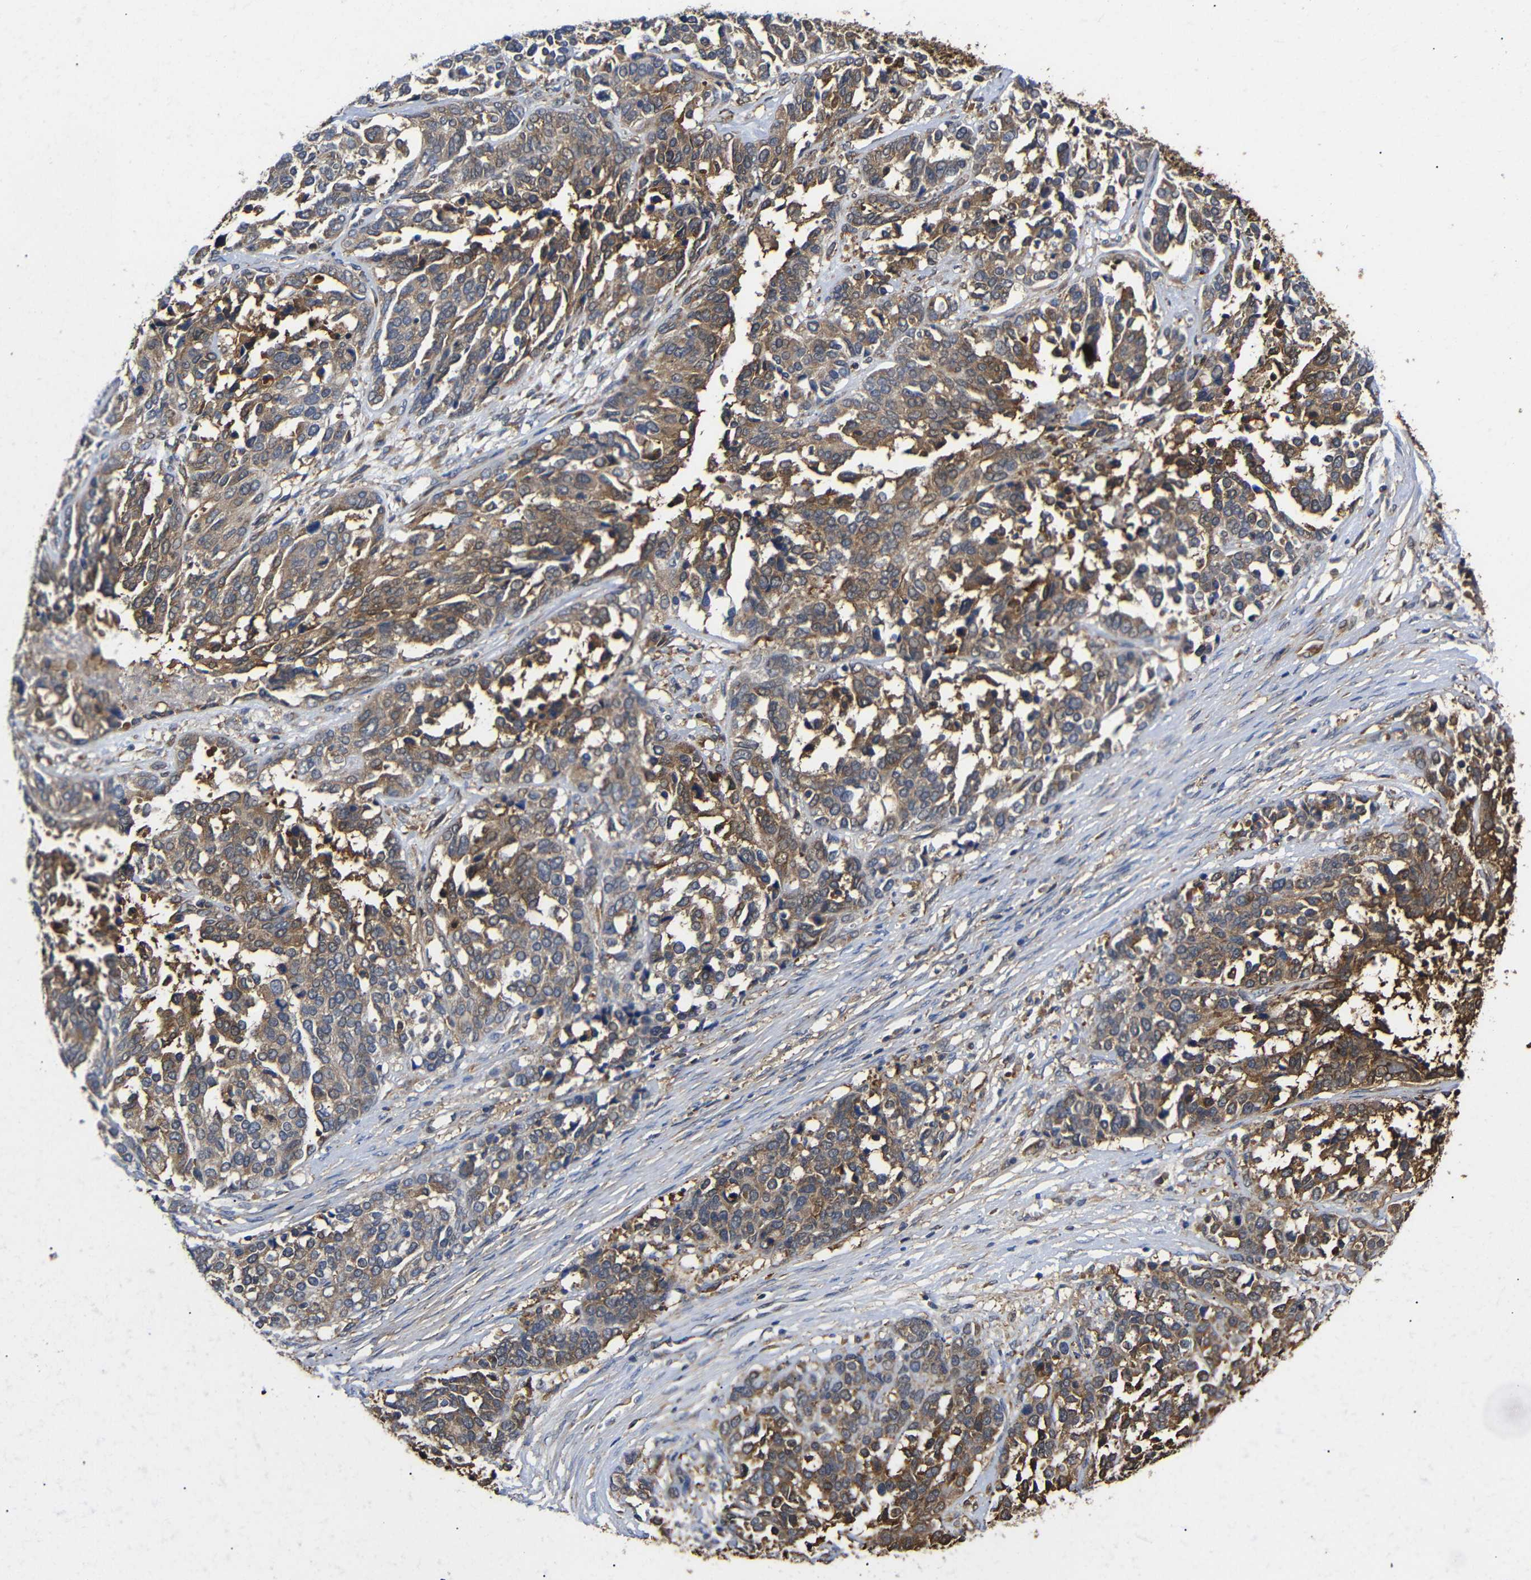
{"staining": {"intensity": "moderate", "quantity": ">75%", "location": "cytoplasmic/membranous"}, "tissue": "ovarian cancer", "cell_type": "Tumor cells", "image_type": "cancer", "snomed": [{"axis": "morphology", "description": "Cystadenocarcinoma, serous, NOS"}, {"axis": "topography", "description": "Ovary"}], "caption": "Brown immunohistochemical staining in ovarian serous cystadenocarcinoma displays moderate cytoplasmic/membranous positivity in about >75% of tumor cells.", "gene": "LRRCC1", "patient": {"sex": "female", "age": 44}}